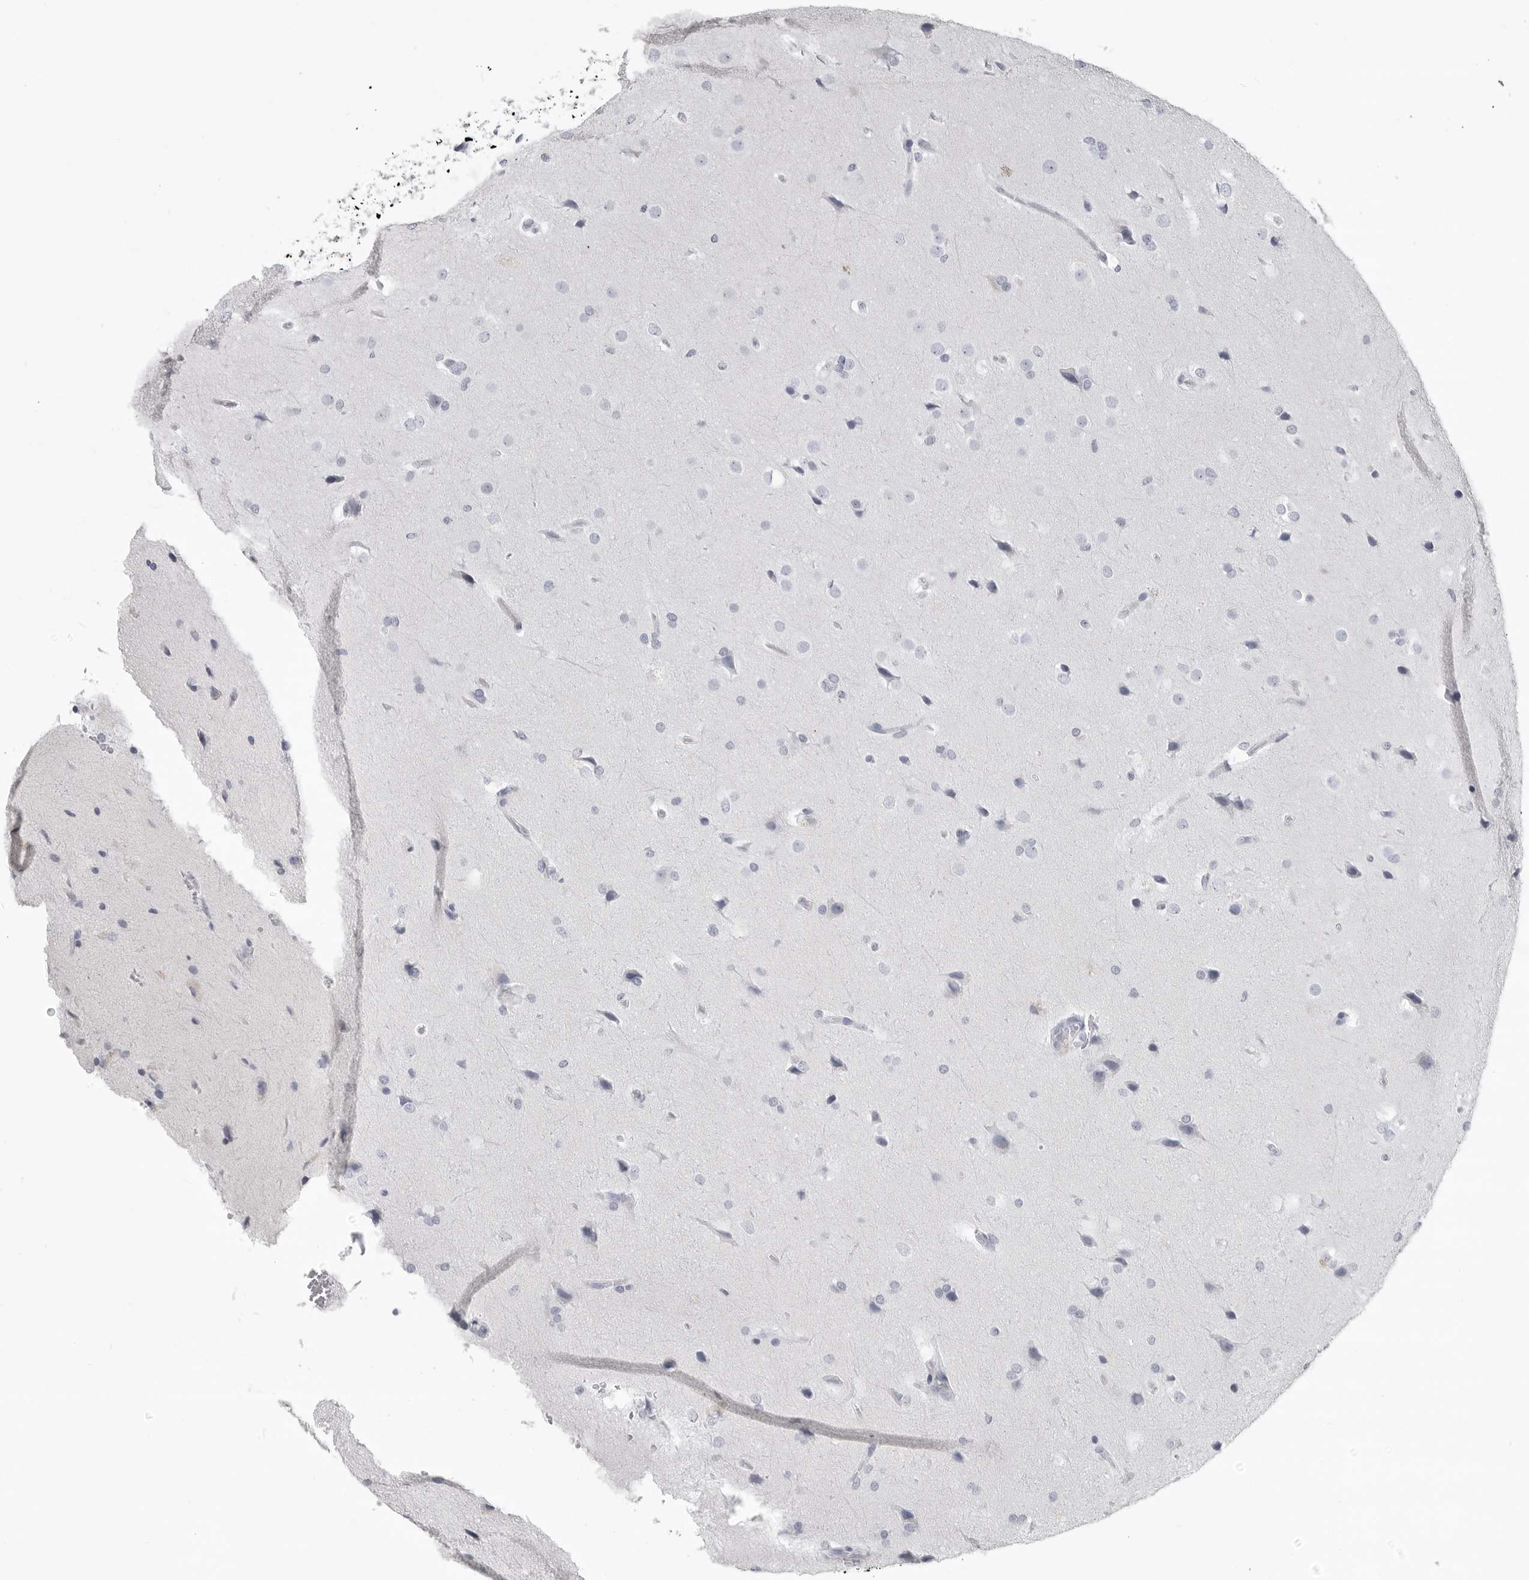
{"staining": {"intensity": "negative", "quantity": "none", "location": "none"}, "tissue": "glioma", "cell_type": "Tumor cells", "image_type": "cancer", "snomed": [{"axis": "morphology", "description": "Glioma, malignant, Low grade"}, {"axis": "topography", "description": "Brain"}], "caption": "This is an immunohistochemistry (IHC) image of human glioma. There is no expression in tumor cells.", "gene": "LY6D", "patient": {"sex": "female", "age": 37}}